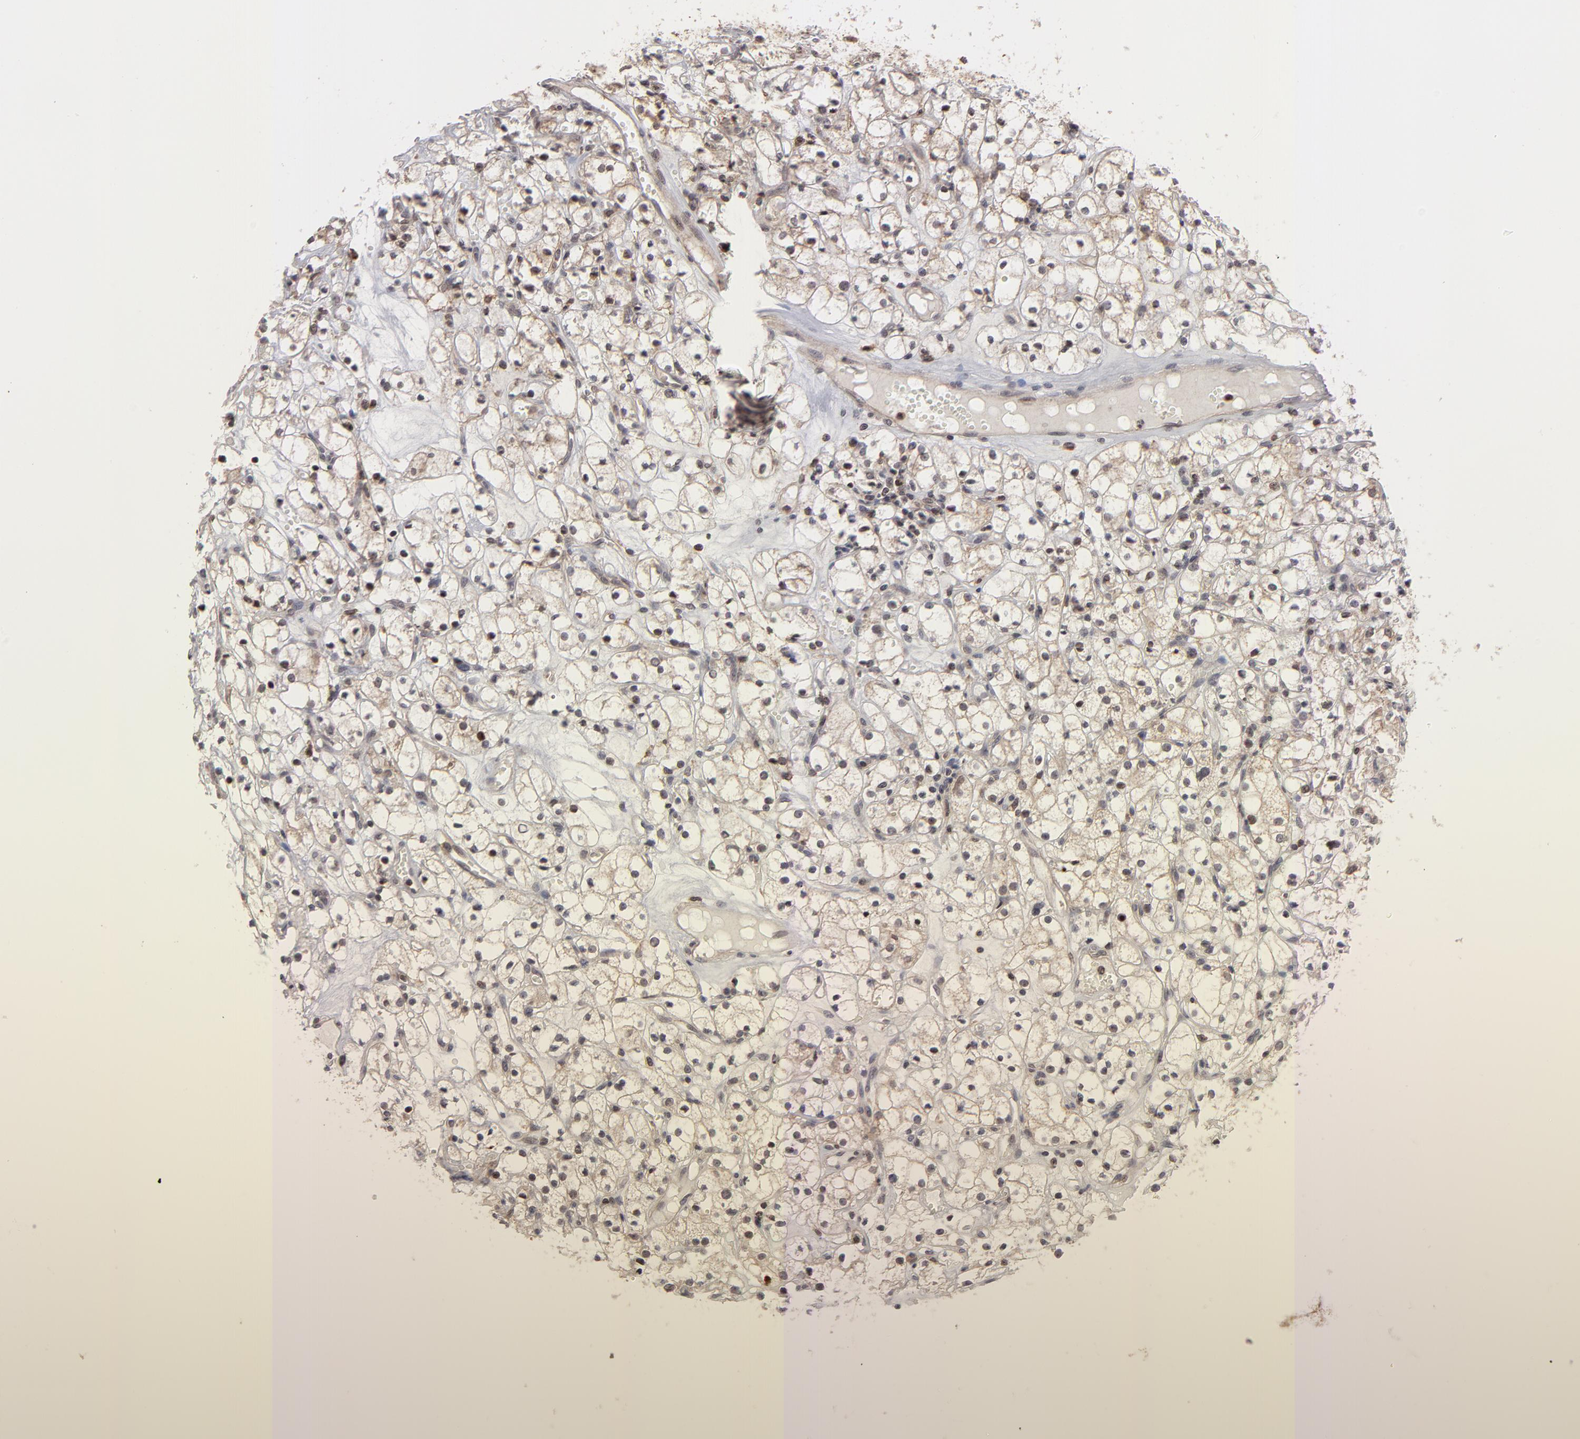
{"staining": {"intensity": "weak", "quantity": ">75%", "location": "cytoplasmic/membranous,nuclear"}, "tissue": "renal cancer", "cell_type": "Tumor cells", "image_type": "cancer", "snomed": [{"axis": "morphology", "description": "Adenocarcinoma, NOS"}, {"axis": "topography", "description": "Kidney"}], "caption": "Renal adenocarcinoma stained with a protein marker demonstrates weak staining in tumor cells.", "gene": "RGS6", "patient": {"sex": "male", "age": 61}}